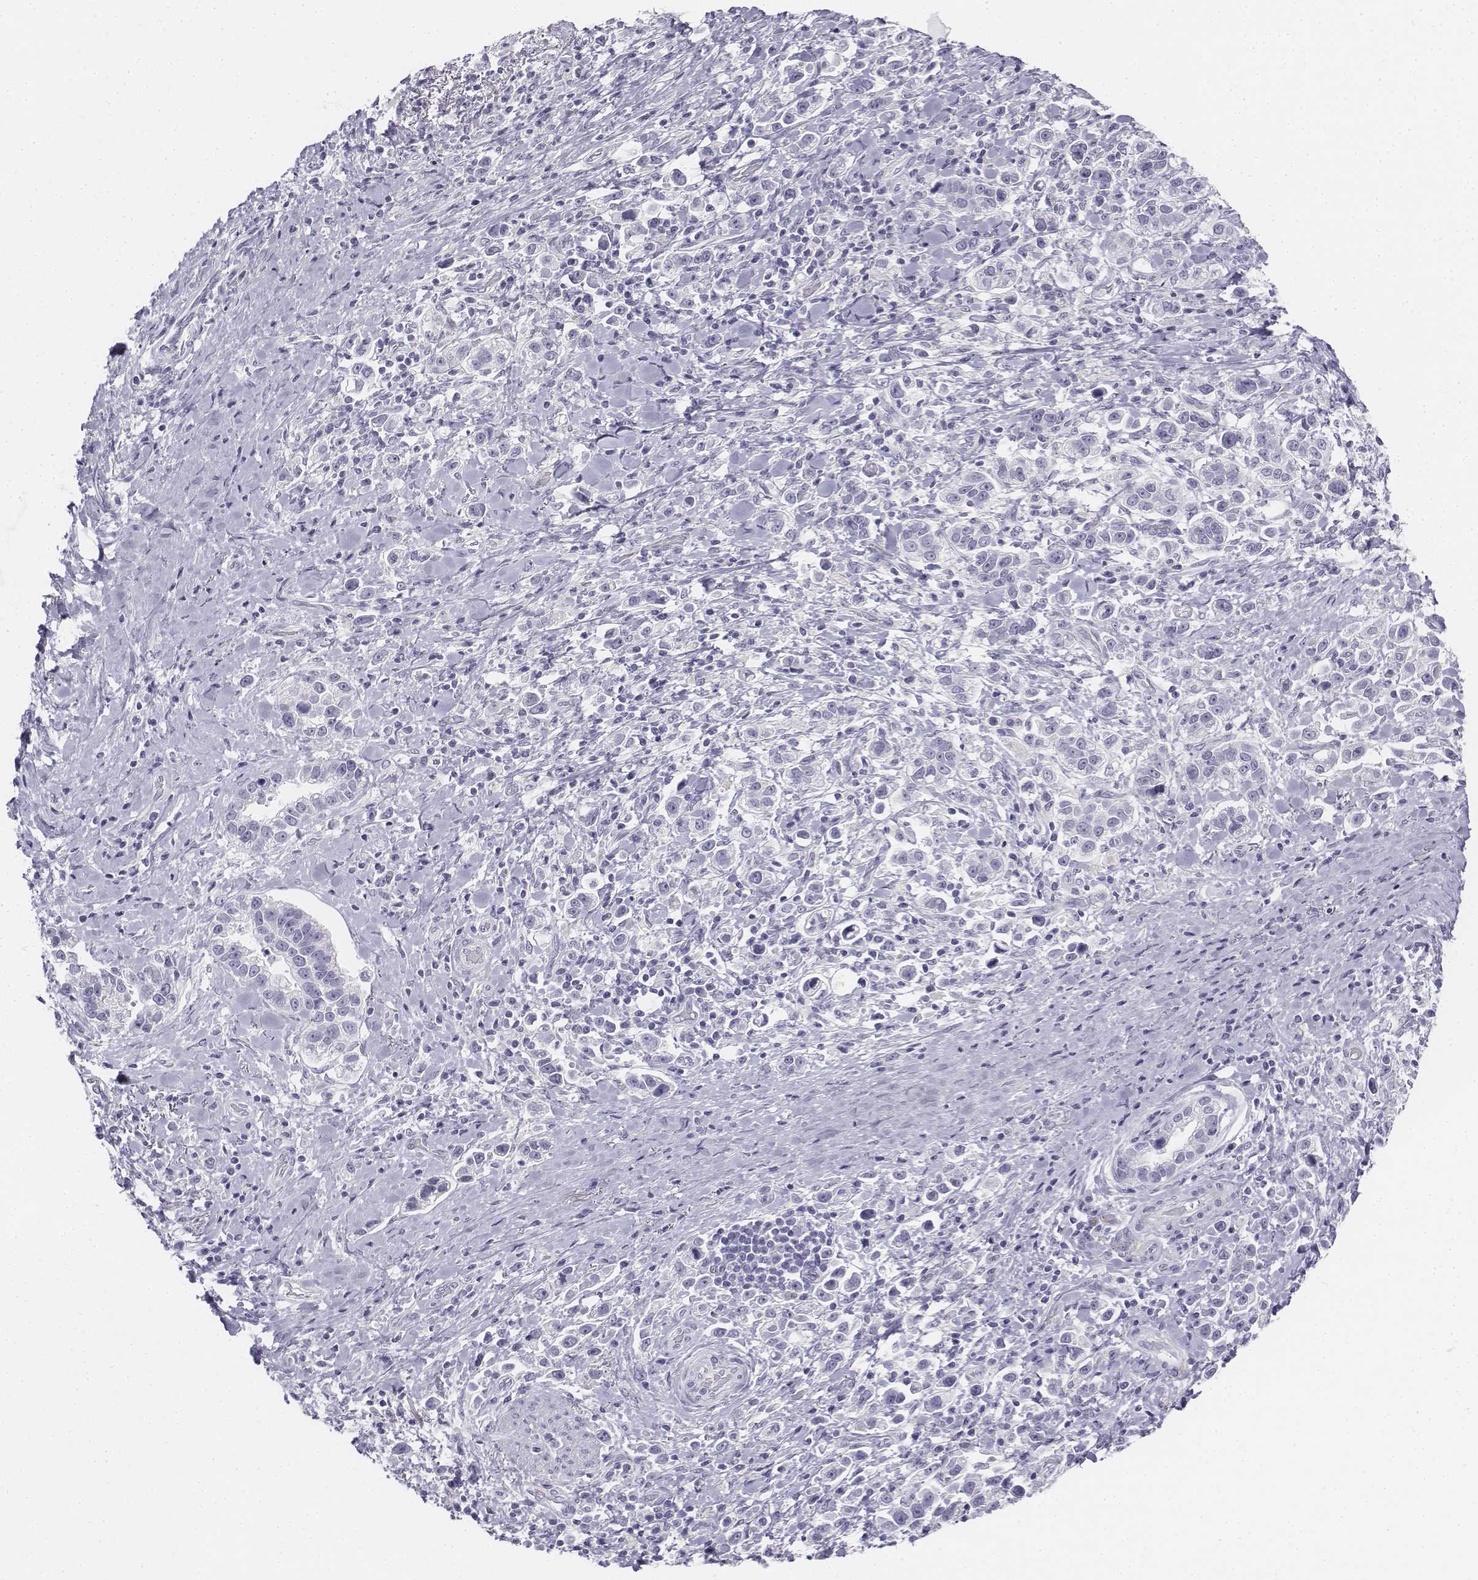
{"staining": {"intensity": "negative", "quantity": "none", "location": "none"}, "tissue": "stomach cancer", "cell_type": "Tumor cells", "image_type": "cancer", "snomed": [{"axis": "morphology", "description": "Adenocarcinoma, NOS"}, {"axis": "topography", "description": "Stomach"}], "caption": "DAB immunohistochemical staining of human stomach adenocarcinoma demonstrates no significant staining in tumor cells.", "gene": "TH", "patient": {"sex": "male", "age": 93}}